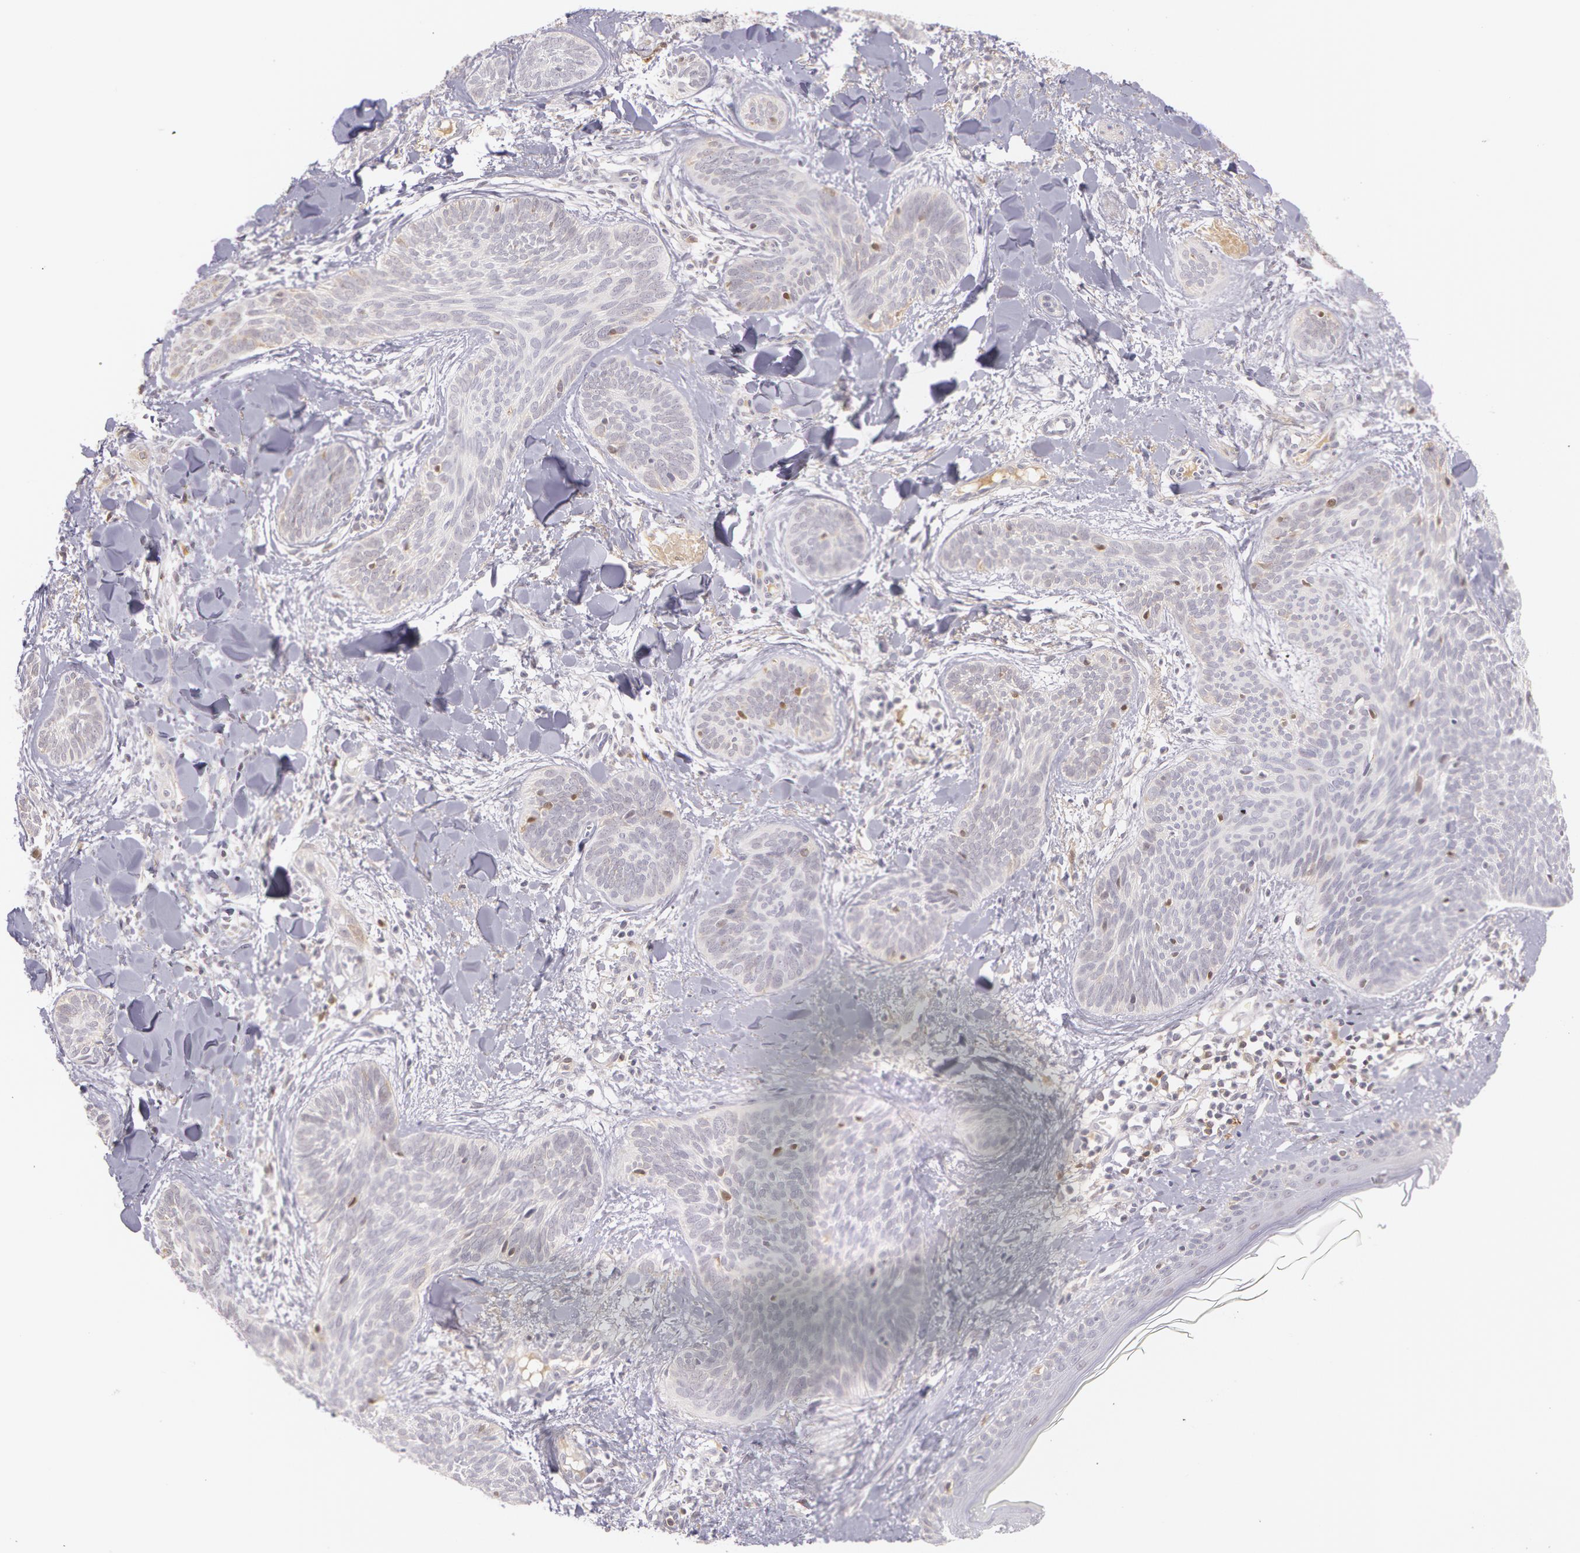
{"staining": {"intensity": "negative", "quantity": "none", "location": "none"}, "tissue": "skin cancer", "cell_type": "Tumor cells", "image_type": "cancer", "snomed": [{"axis": "morphology", "description": "Basal cell carcinoma"}, {"axis": "topography", "description": "Skin"}], "caption": "IHC photomicrograph of neoplastic tissue: human skin cancer (basal cell carcinoma) stained with DAB (3,3'-diaminobenzidine) displays no significant protein staining in tumor cells.", "gene": "LBP", "patient": {"sex": "female", "age": 81}}